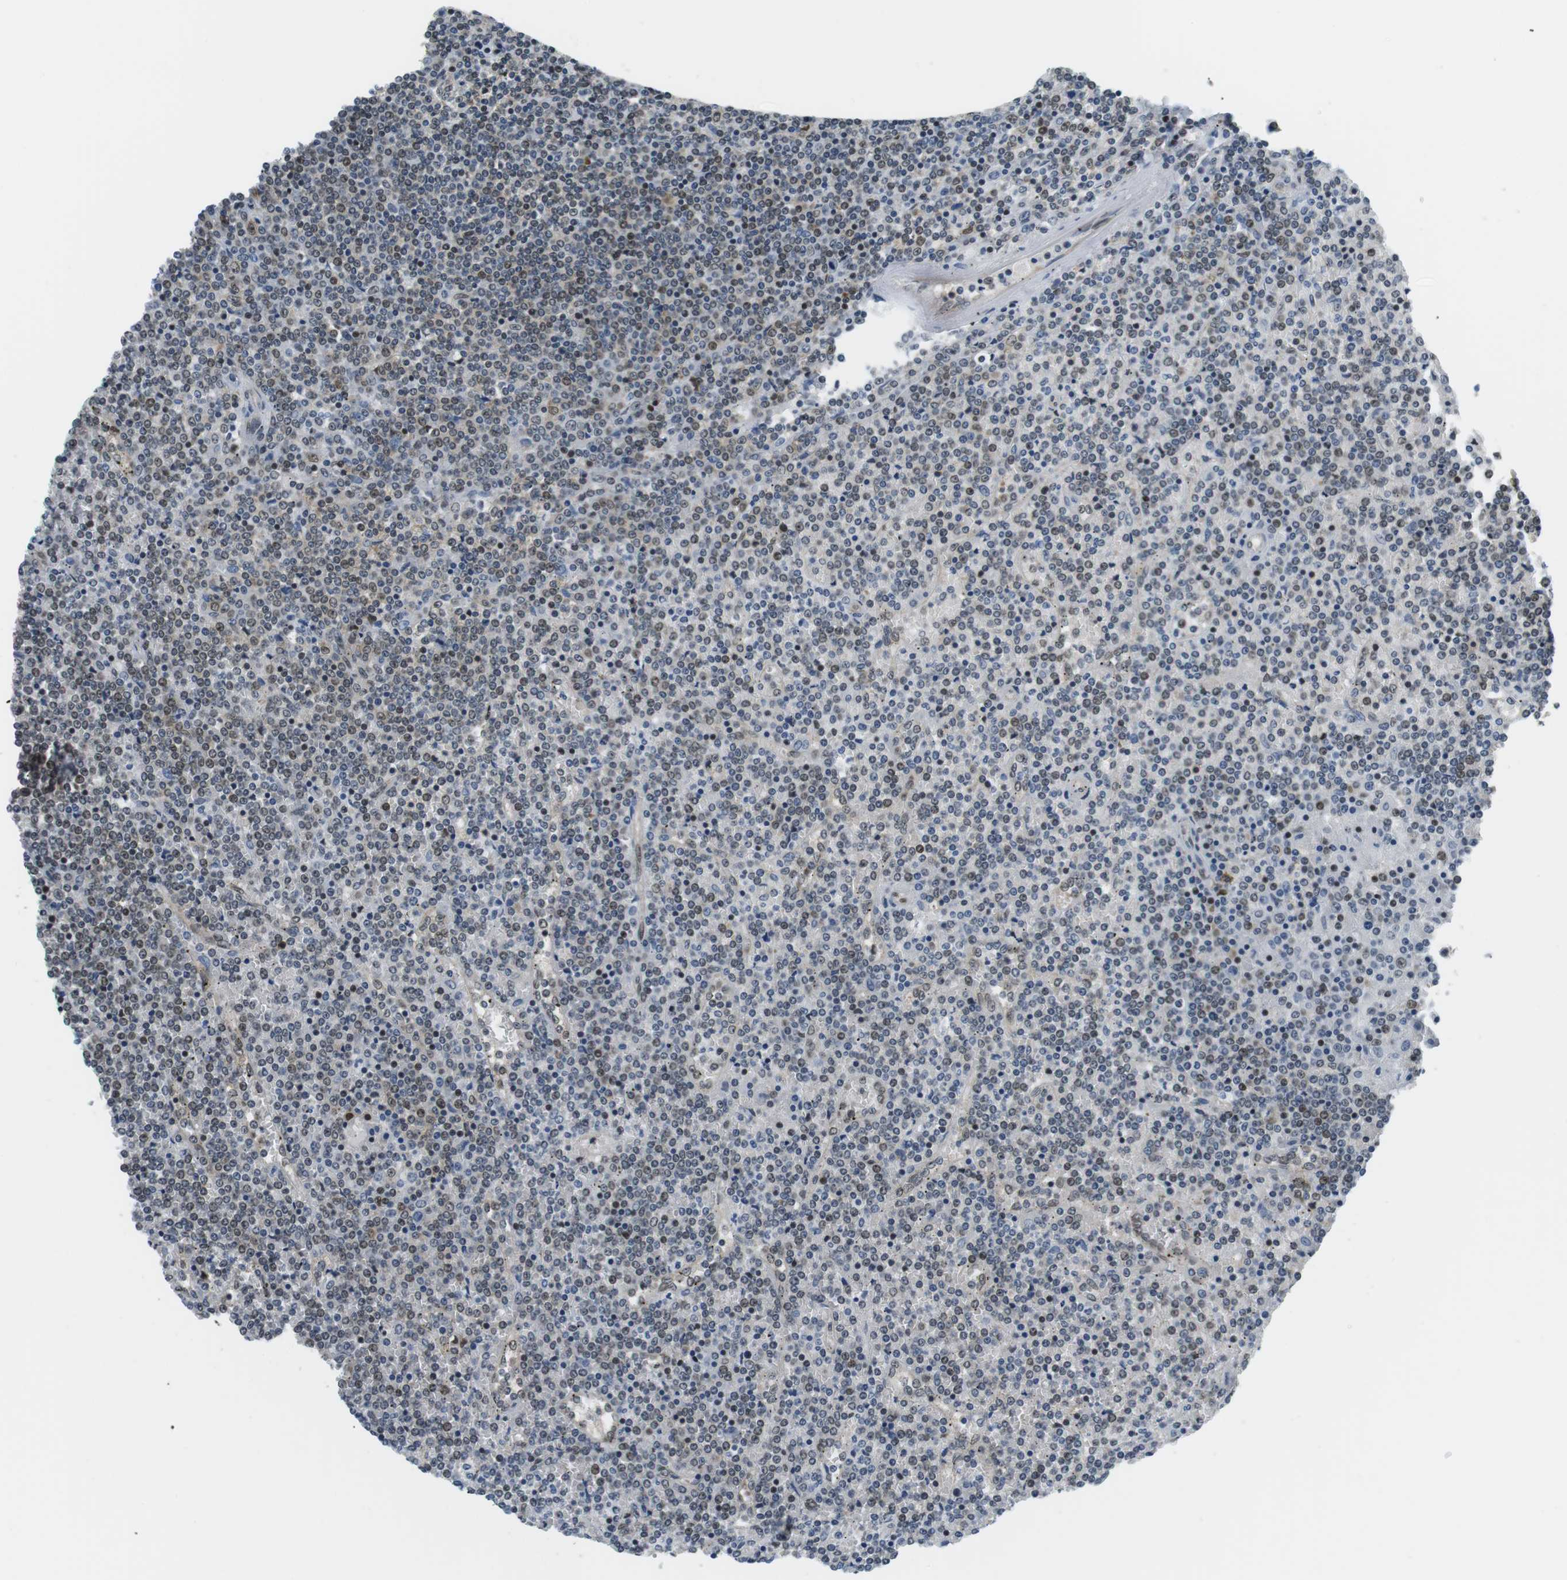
{"staining": {"intensity": "weak", "quantity": "25%-75%", "location": "nuclear"}, "tissue": "lymphoma", "cell_type": "Tumor cells", "image_type": "cancer", "snomed": [{"axis": "morphology", "description": "Malignant lymphoma, non-Hodgkin's type, Low grade"}, {"axis": "topography", "description": "Spleen"}], "caption": "A brown stain labels weak nuclear positivity of a protein in human low-grade malignant lymphoma, non-Hodgkin's type tumor cells. (IHC, brightfield microscopy, high magnification).", "gene": "CSNK2B", "patient": {"sex": "female", "age": 19}}